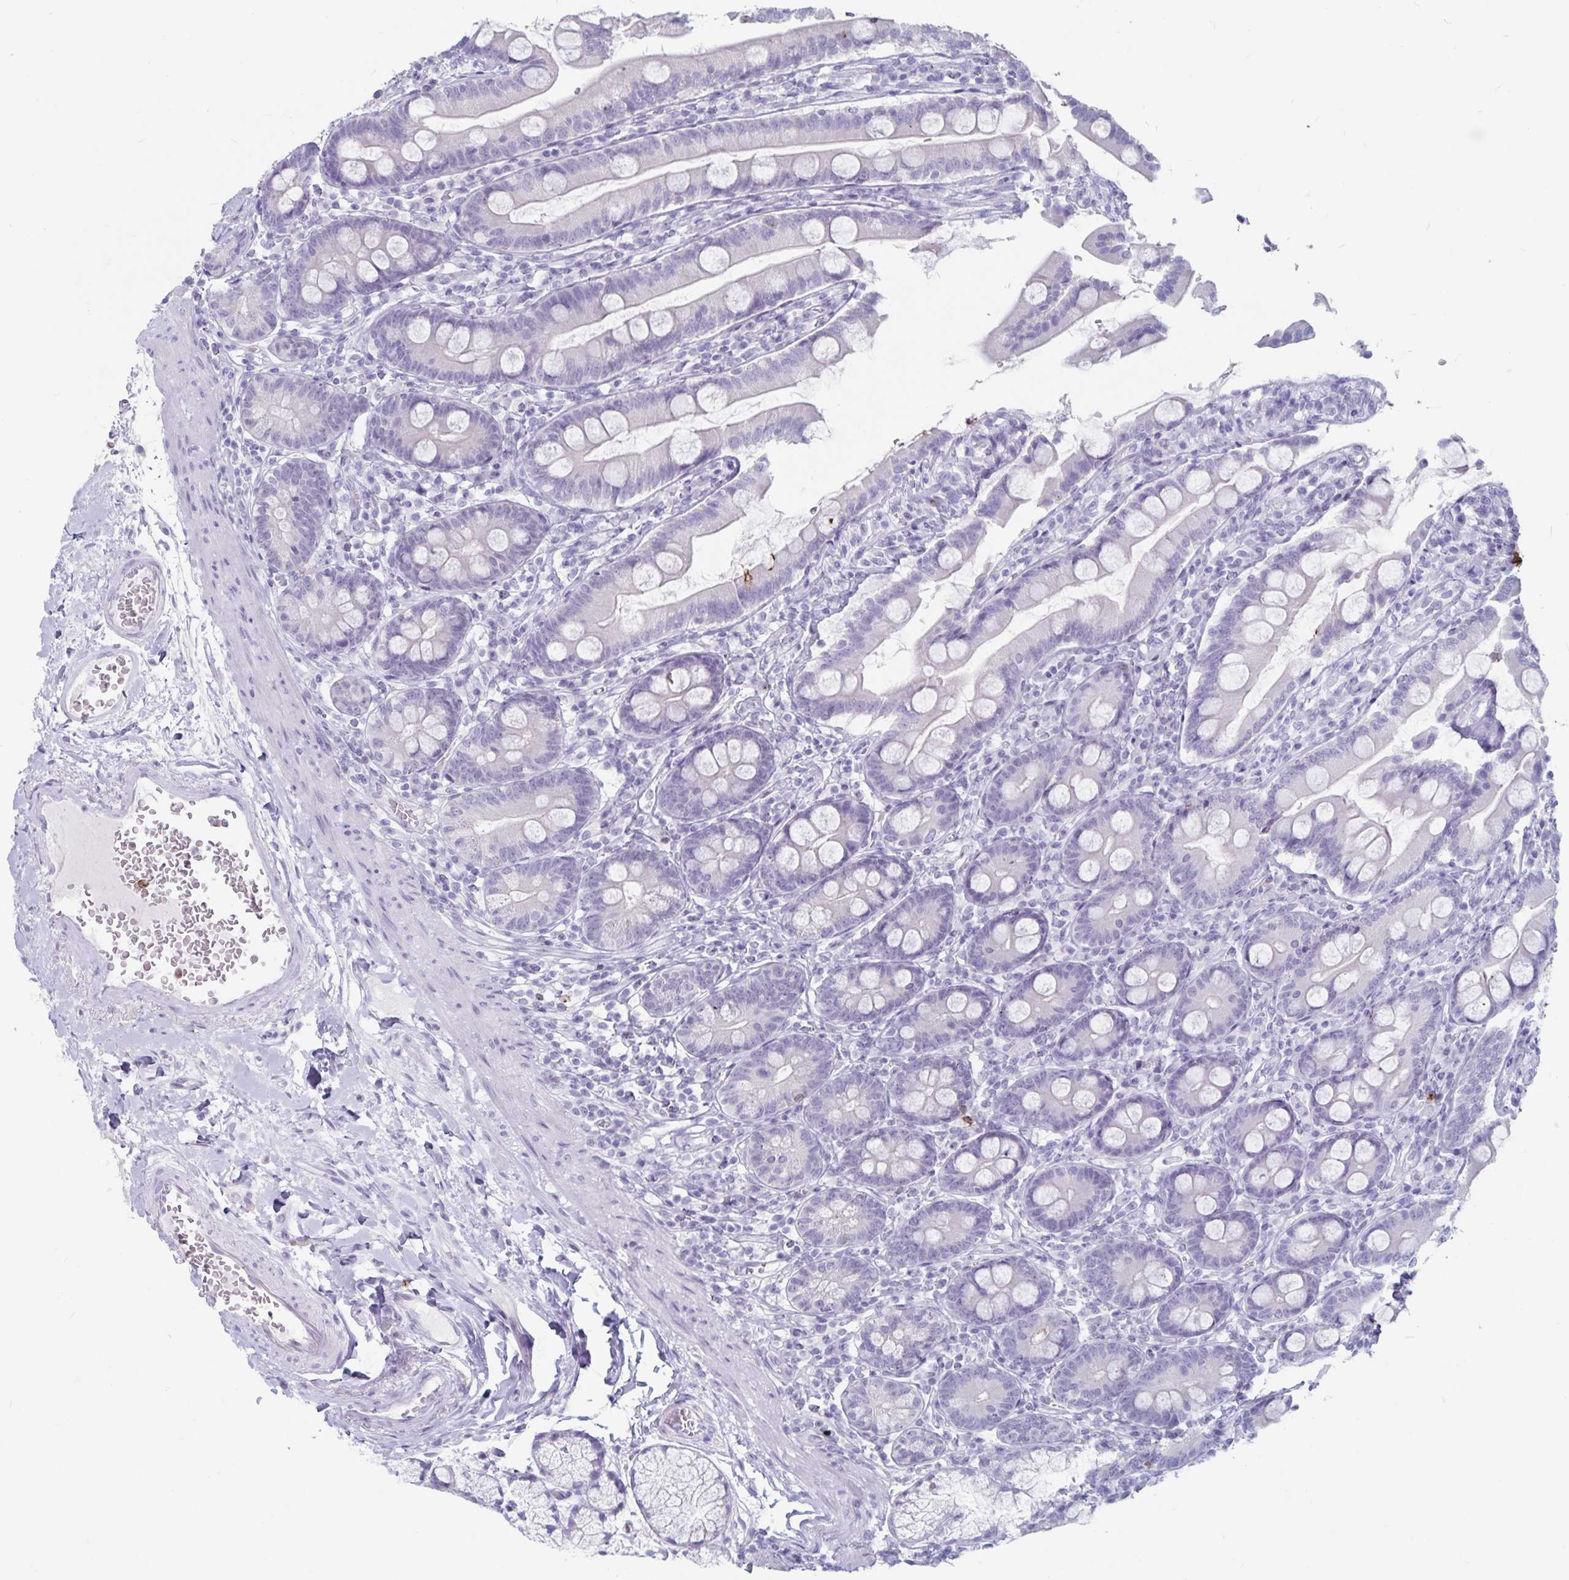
{"staining": {"intensity": "negative", "quantity": "none", "location": "none"}, "tissue": "duodenum", "cell_type": "Glandular cells", "image_type": "normal", "snomed": [{"axis": "morphology", "description": "Normal tissue, NOS"}, {"axis": "topography", "description": "Duodenum"}], "caption": "IHC of normal duodenum shows no staining in glandular cells.", "gene": "GNLY", "patient": {"sex": "female", "age": 67}}